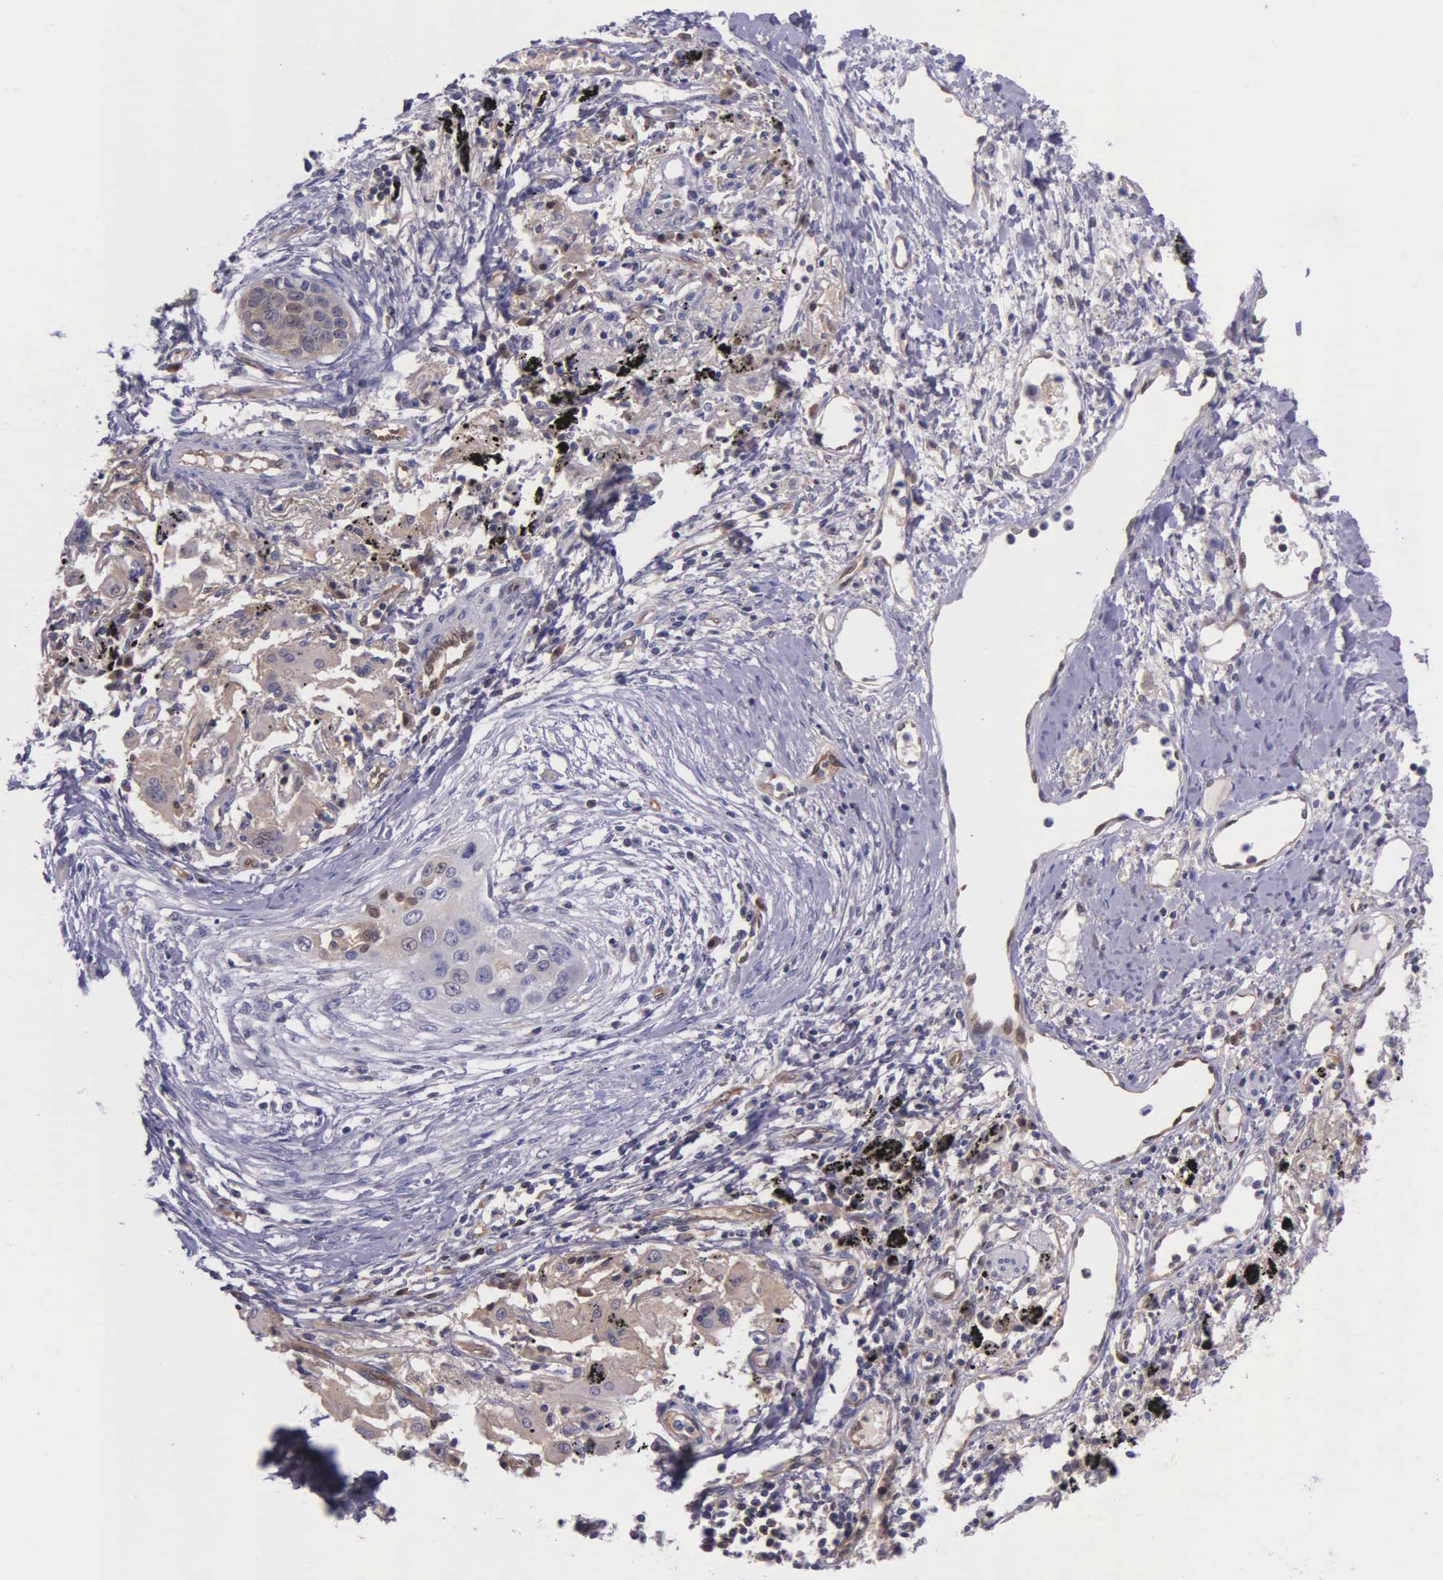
{"staining": {"intensity": "weak", "quantity": ">75%", "location": "cytoplasmic/membranous"}, "tissue": "lung cancer", "cell_type": "Tumor cells", "image_type": "cancer", "snomed": [{"axis": "morphology", "description": "Squamous cell carcinoma, NOS"}, {"axis": "topography", "description": "Lung"}], "caption": "A low amount of weak cytoplasmic/membranous staining is present in approximately >75% of tumor cells in squamous cell carcinoma (lung) tissue.", "gene": "GMPR2", "patient": {"sex": "male", "age": 71}}